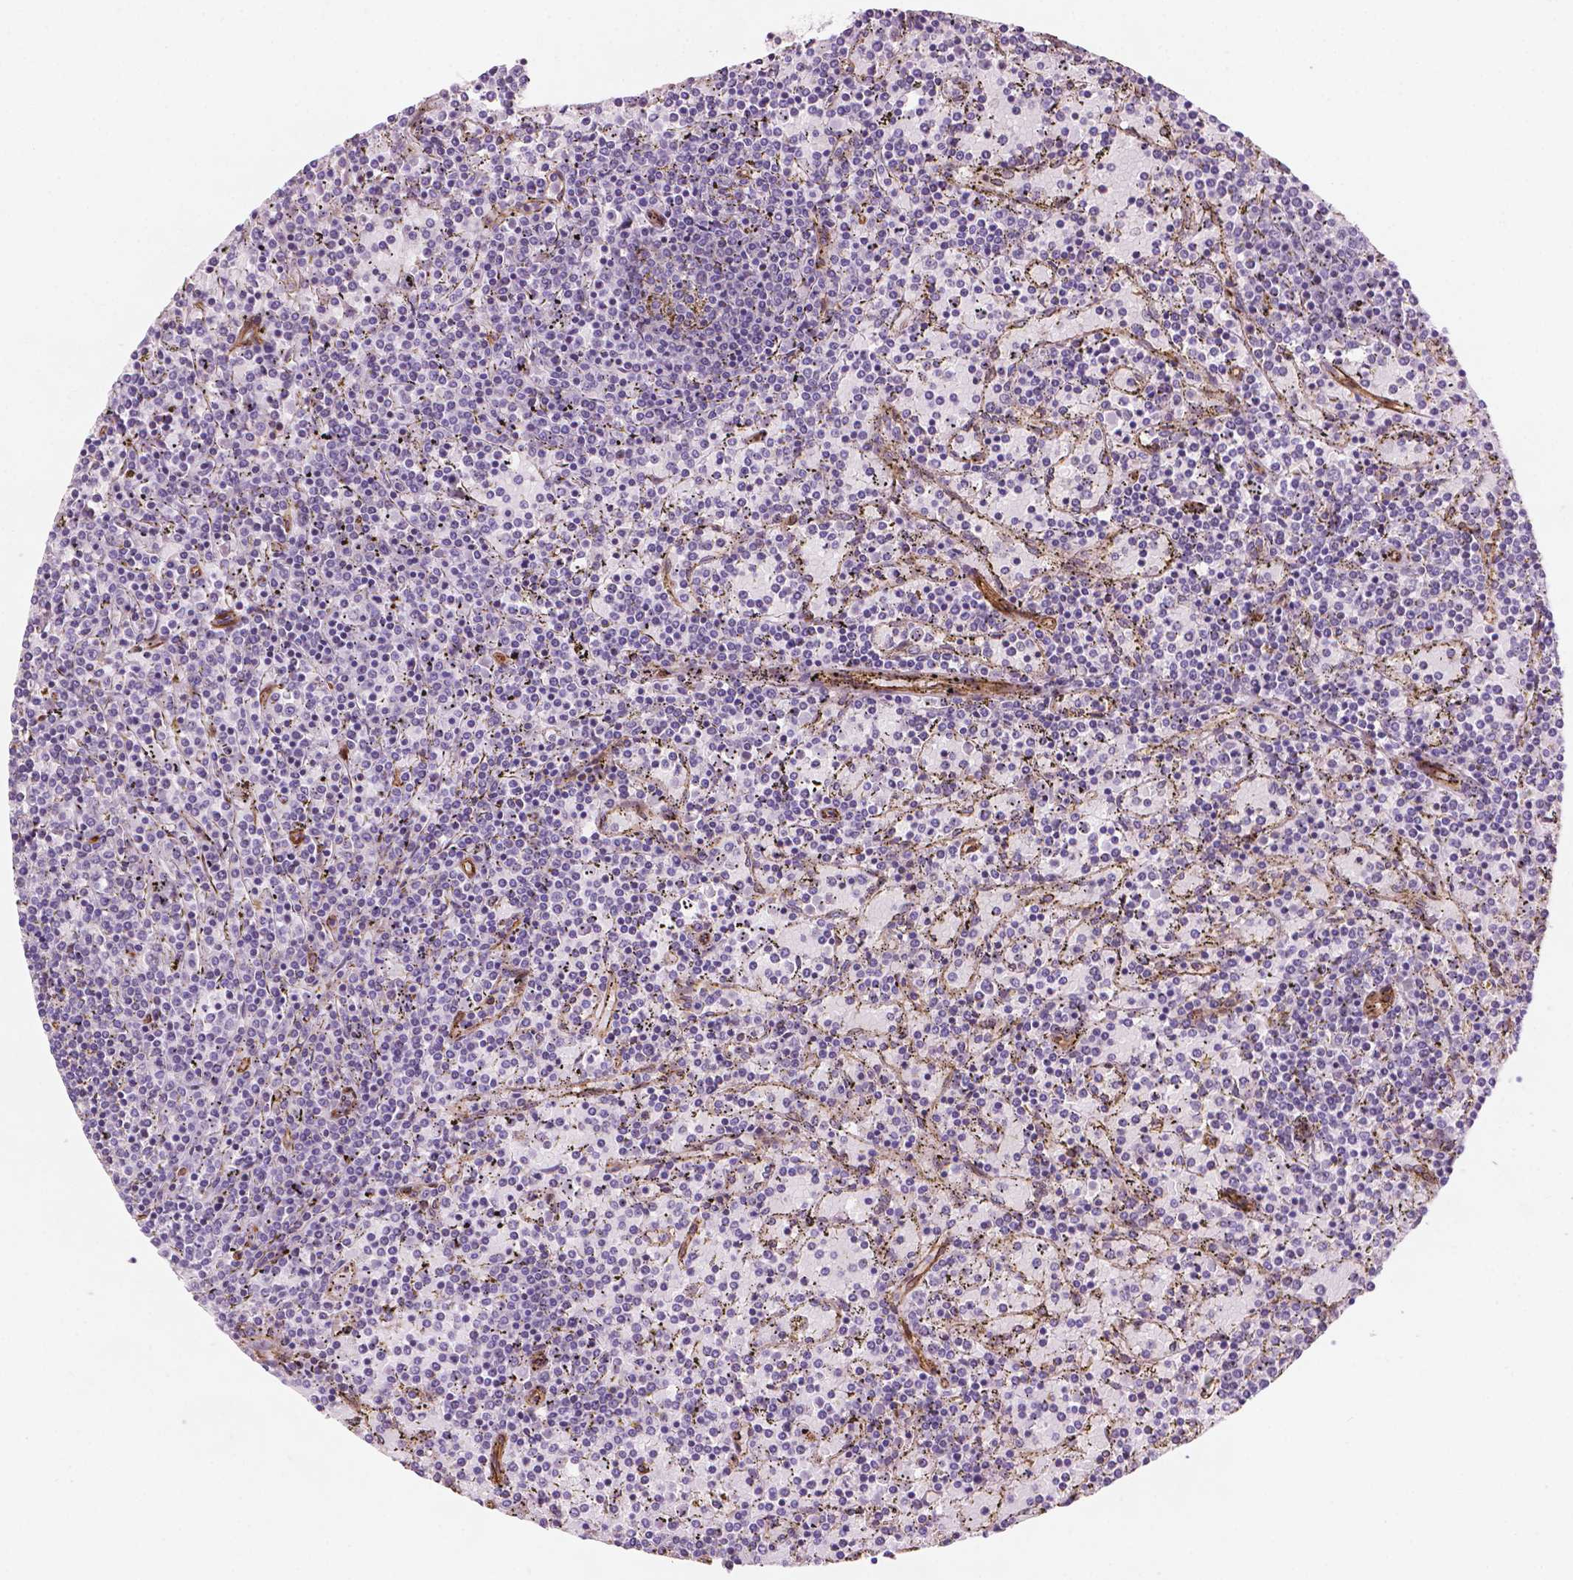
{"staining": {"intensity": "negative", "quantity": "none", "location": "none"}, "tissue": "lymphoma", "cell_type": "Tumor cells", "image_type": "cancer", "snomed": [{"axis": "morphology", "description": "Malignant lymphoma, non-Hodgkin's type, Low grade"}, {"axis": "topography", "description": "Spleen"}], "caption": "This is an immunohistochemistry photomicrograph of malignant lymphoma, non-Hodgkin's type (low-grade). There is no expression in tumor cells.", "gene": "EGFL8", "patient": {"sex": "female", "age": 77}}